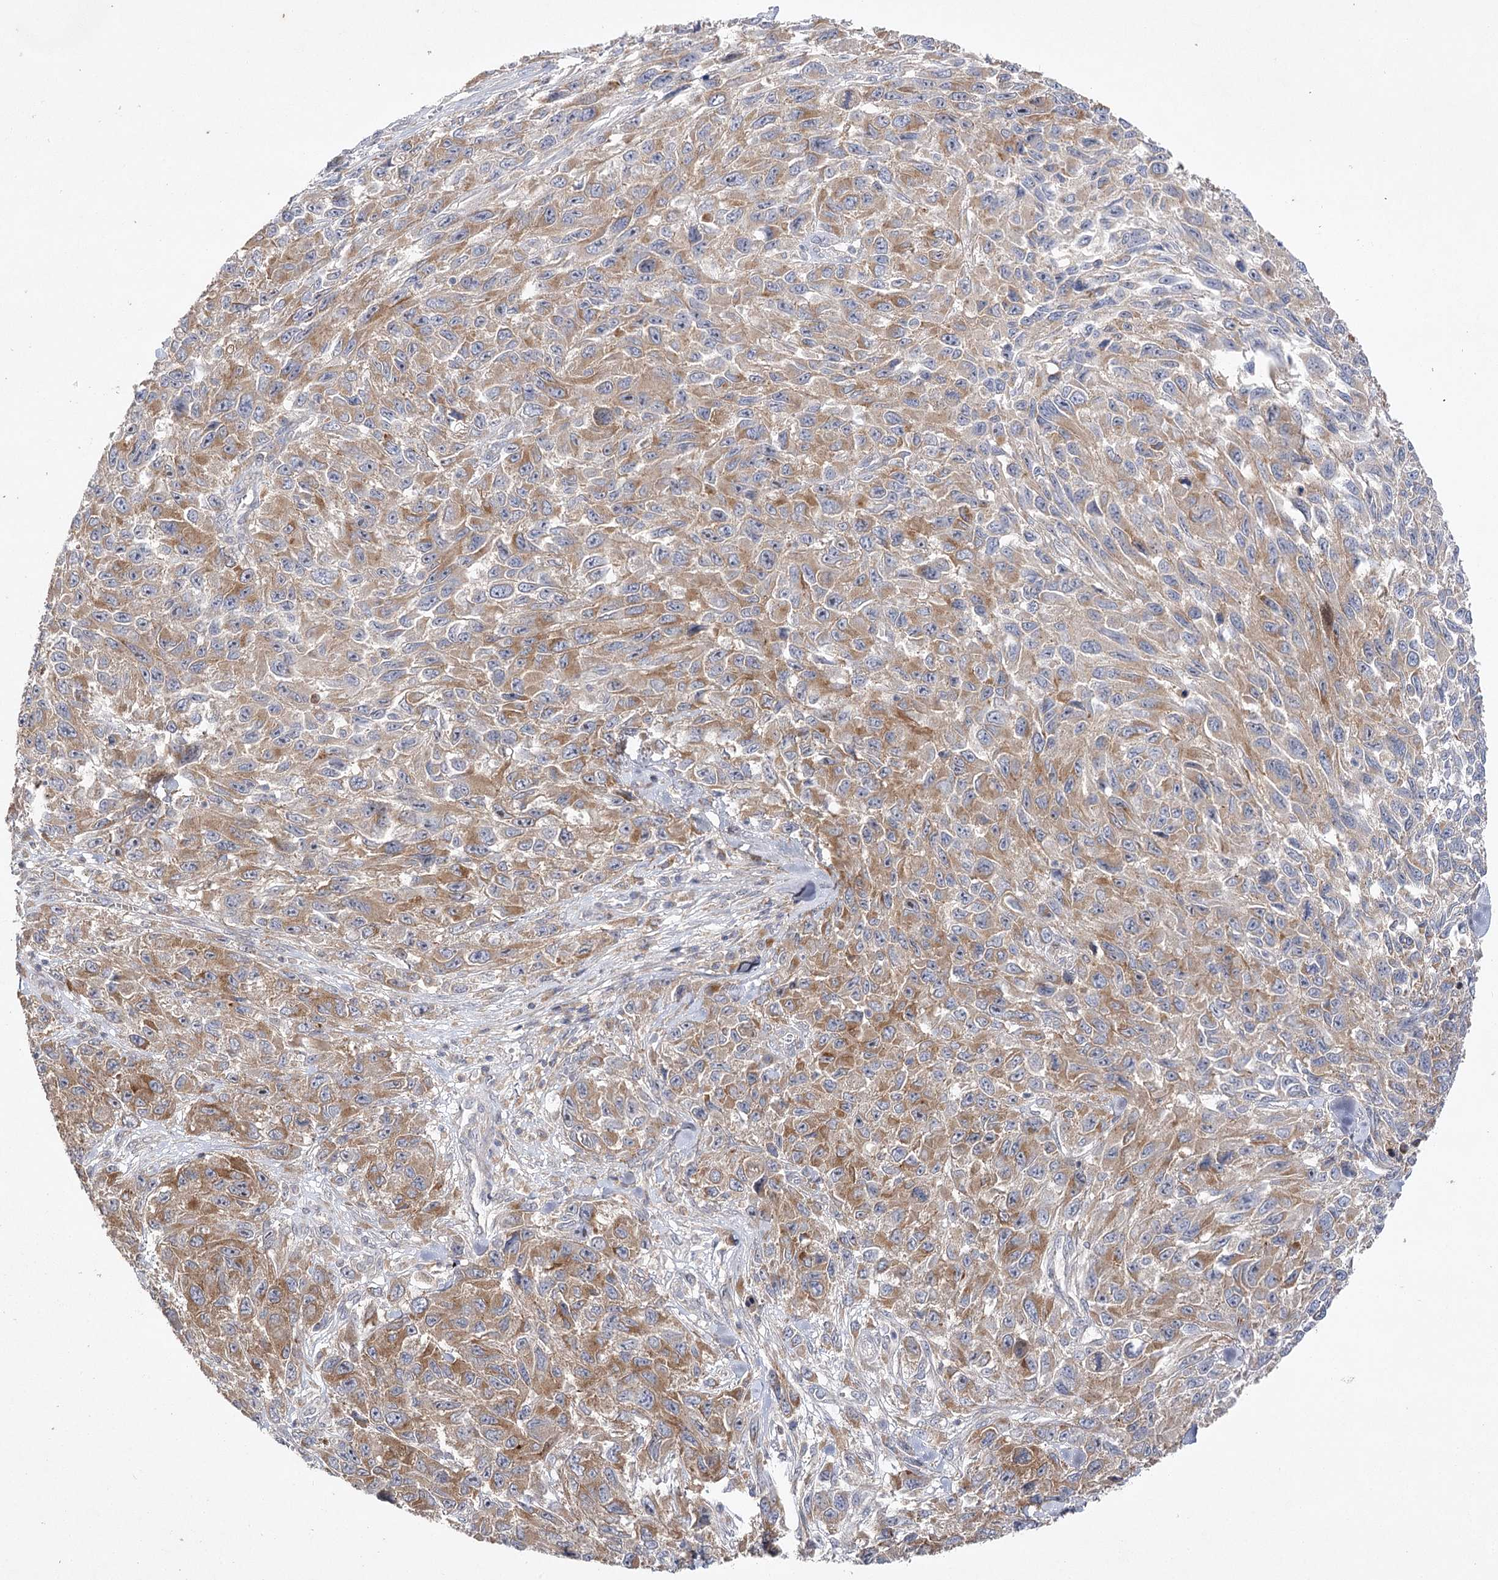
{"staining": {"intensity": "moderate", "quantity": ">75%", "location": "cytoplasmic/membranous"}, "tissue": "melanoma", "cell_type": "Tumor cells", "image_type": "cancer", "snomed": [{"axis": "morphology", "description": "Malignant melanoma, NOS"}, {"axis": "topography", "description": "Skin"}], "caption": "A brown stain shows moderate cytoplasmic/membranous positivity of a protein in human melanoma tumor cells. (DAB = brown stain, brightfield microscopy at high magnification).", "gene": "OBSL1", "patient": {"sex": "female", "age": 96}}